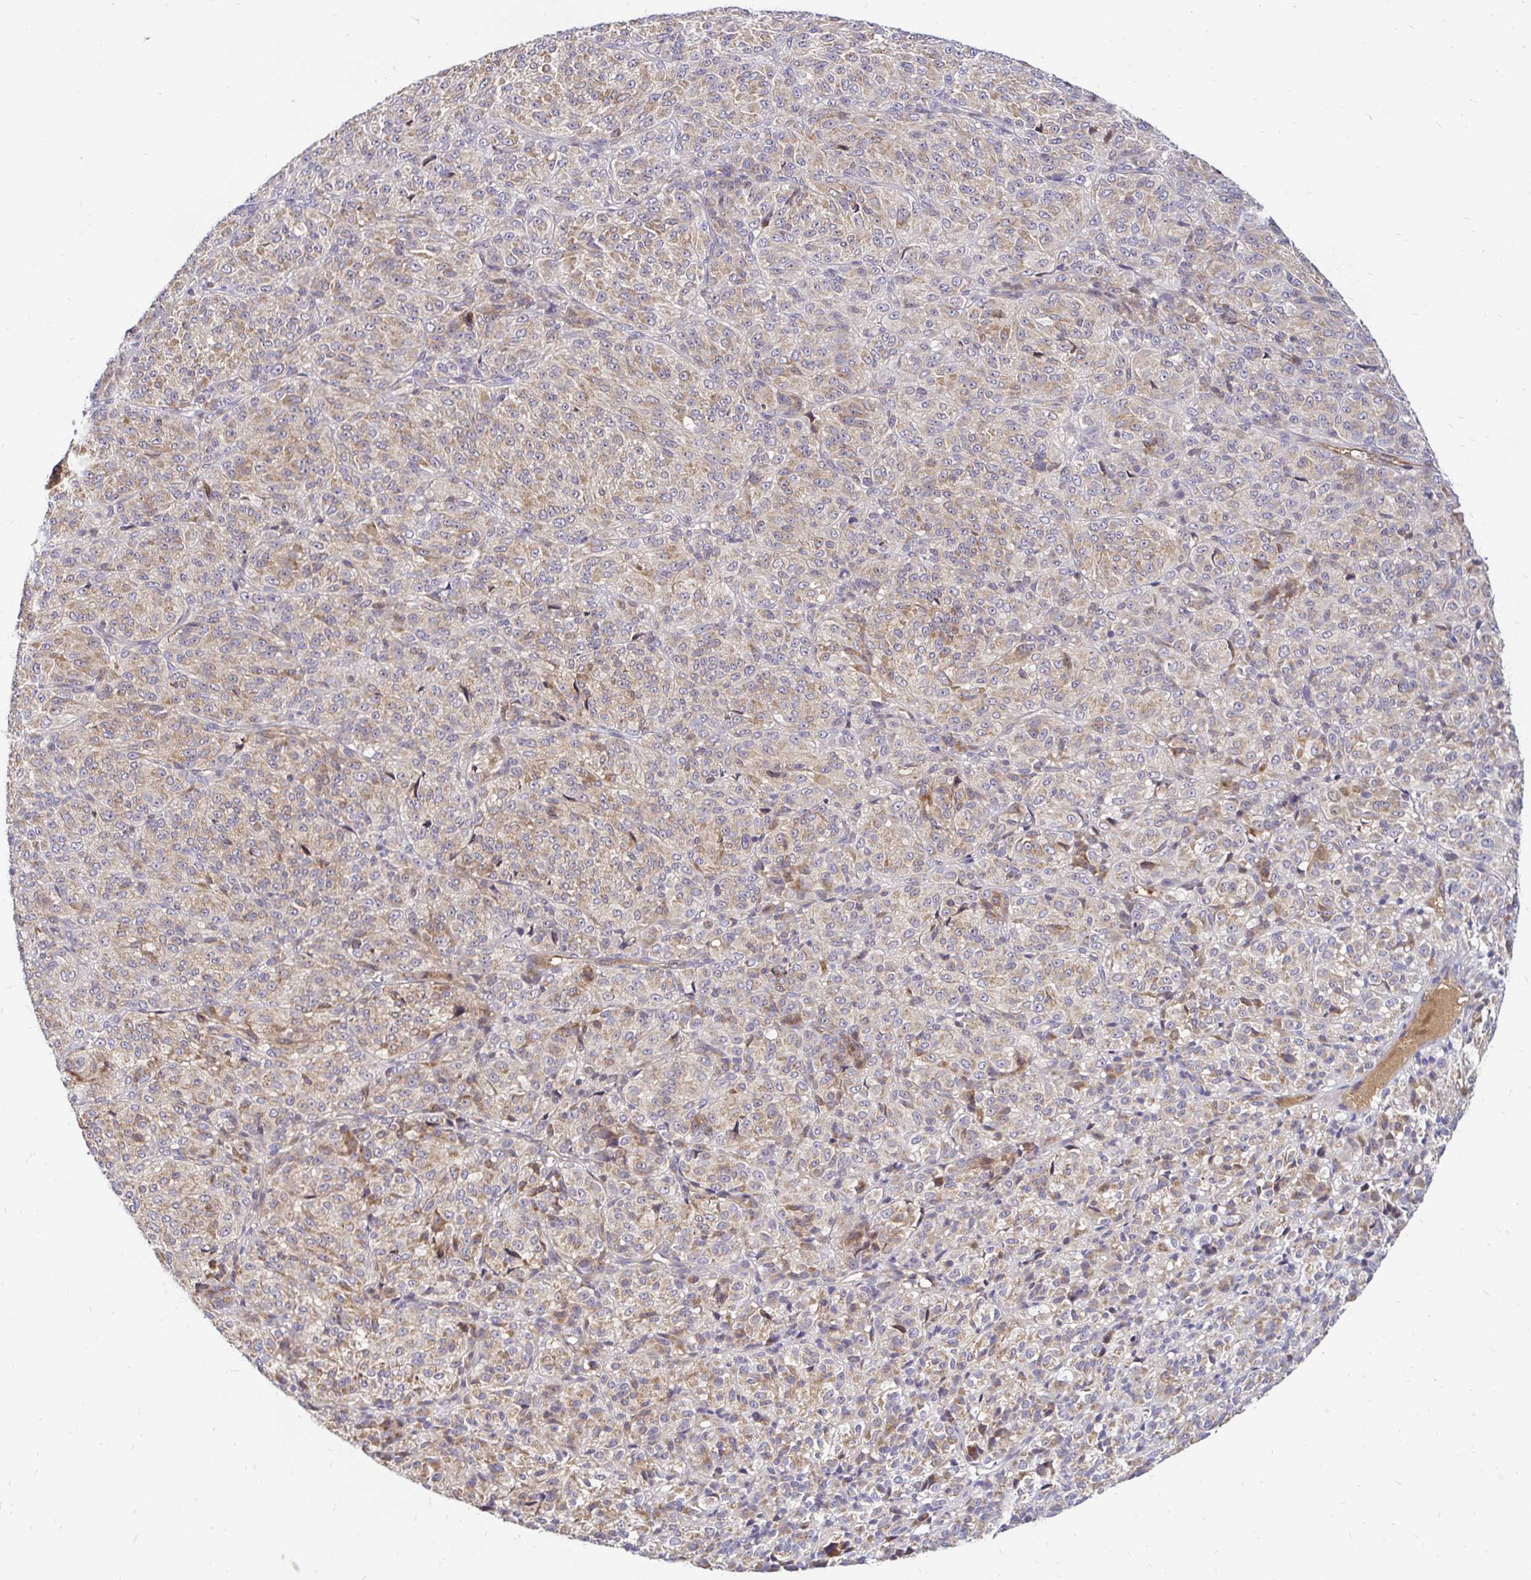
{"staining": {"intensity": "weak", "quantity": "25%-75%", "location": "cytoplasmic/membranous"}, "tissue": "melanoma", "cell_type": "Tumor cells", "image_type": "cancer", "snomed": [{"axis": "morphology", "description": "Malignant melanoma, Metastatic site"}, {"axis": "topography", "description": "Brain"}], "caption": "The immunohistochemical stain labels weak cytoplasmic/membranous positivity in tumor cells of malignant melanoma (metastatic site) tissue.", "gene": "ARHGEF37", "patient": {"sex": "female", "age": 56}}